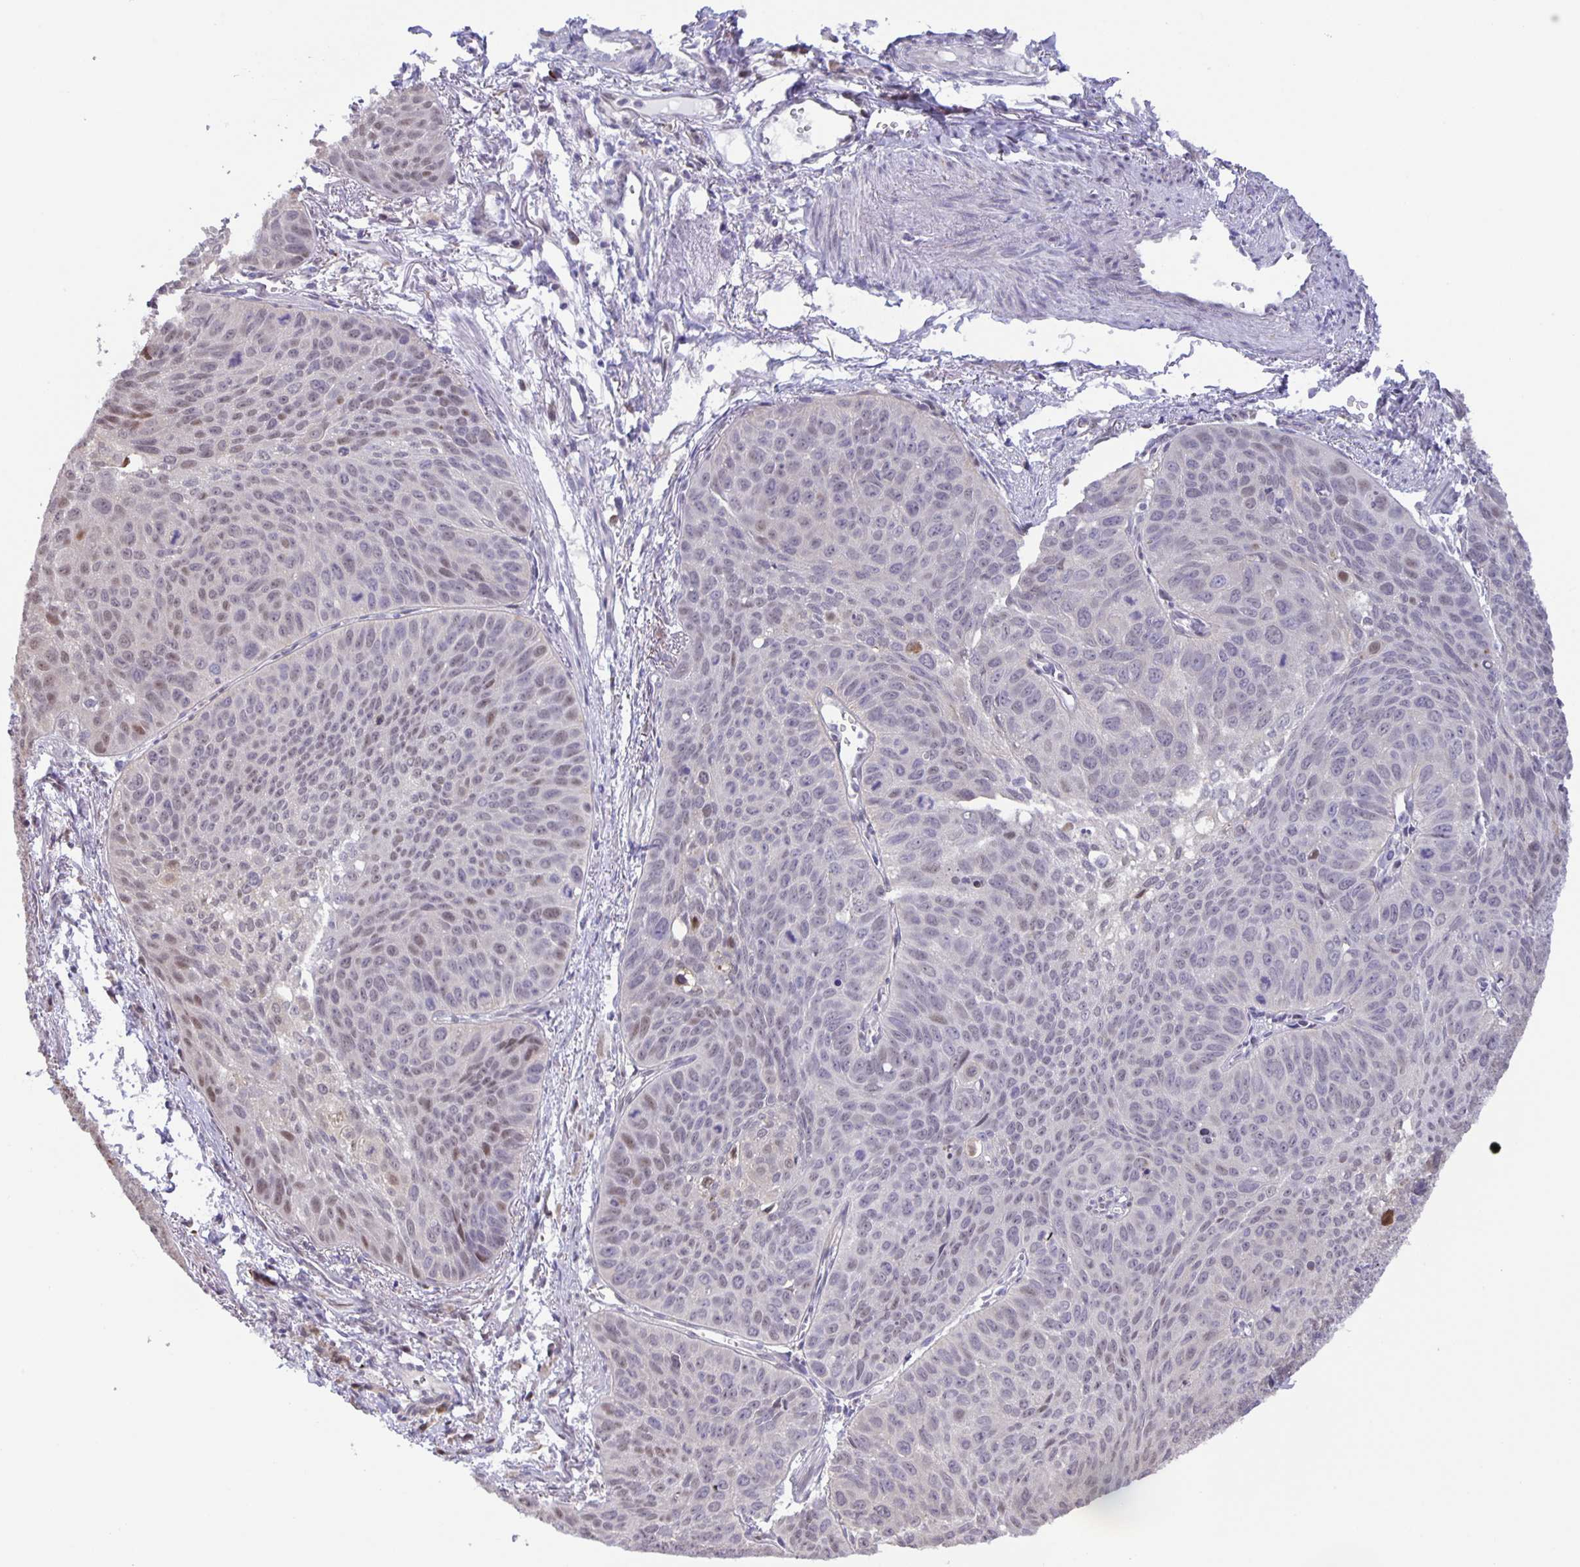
{"staining": {"intensity": "weak", "quantity": "<25%", "location": "nuclear"}, "tissue": "lung cancer", "cell_type": "Tumor cells", "image_type": "cancer", "snomed": [{"axis": "morphology", "description": "Squamous cell carcinoma, NOS"}, {"axis": "topography", "description": "Lung"}], "caption": "The photomicrograph demonstrates no significant staining in tumor cells of lung cancer (squamous cell carcinoma).", "gene": "MAPK12", "patient": {"sex": "male", "age": 71}}